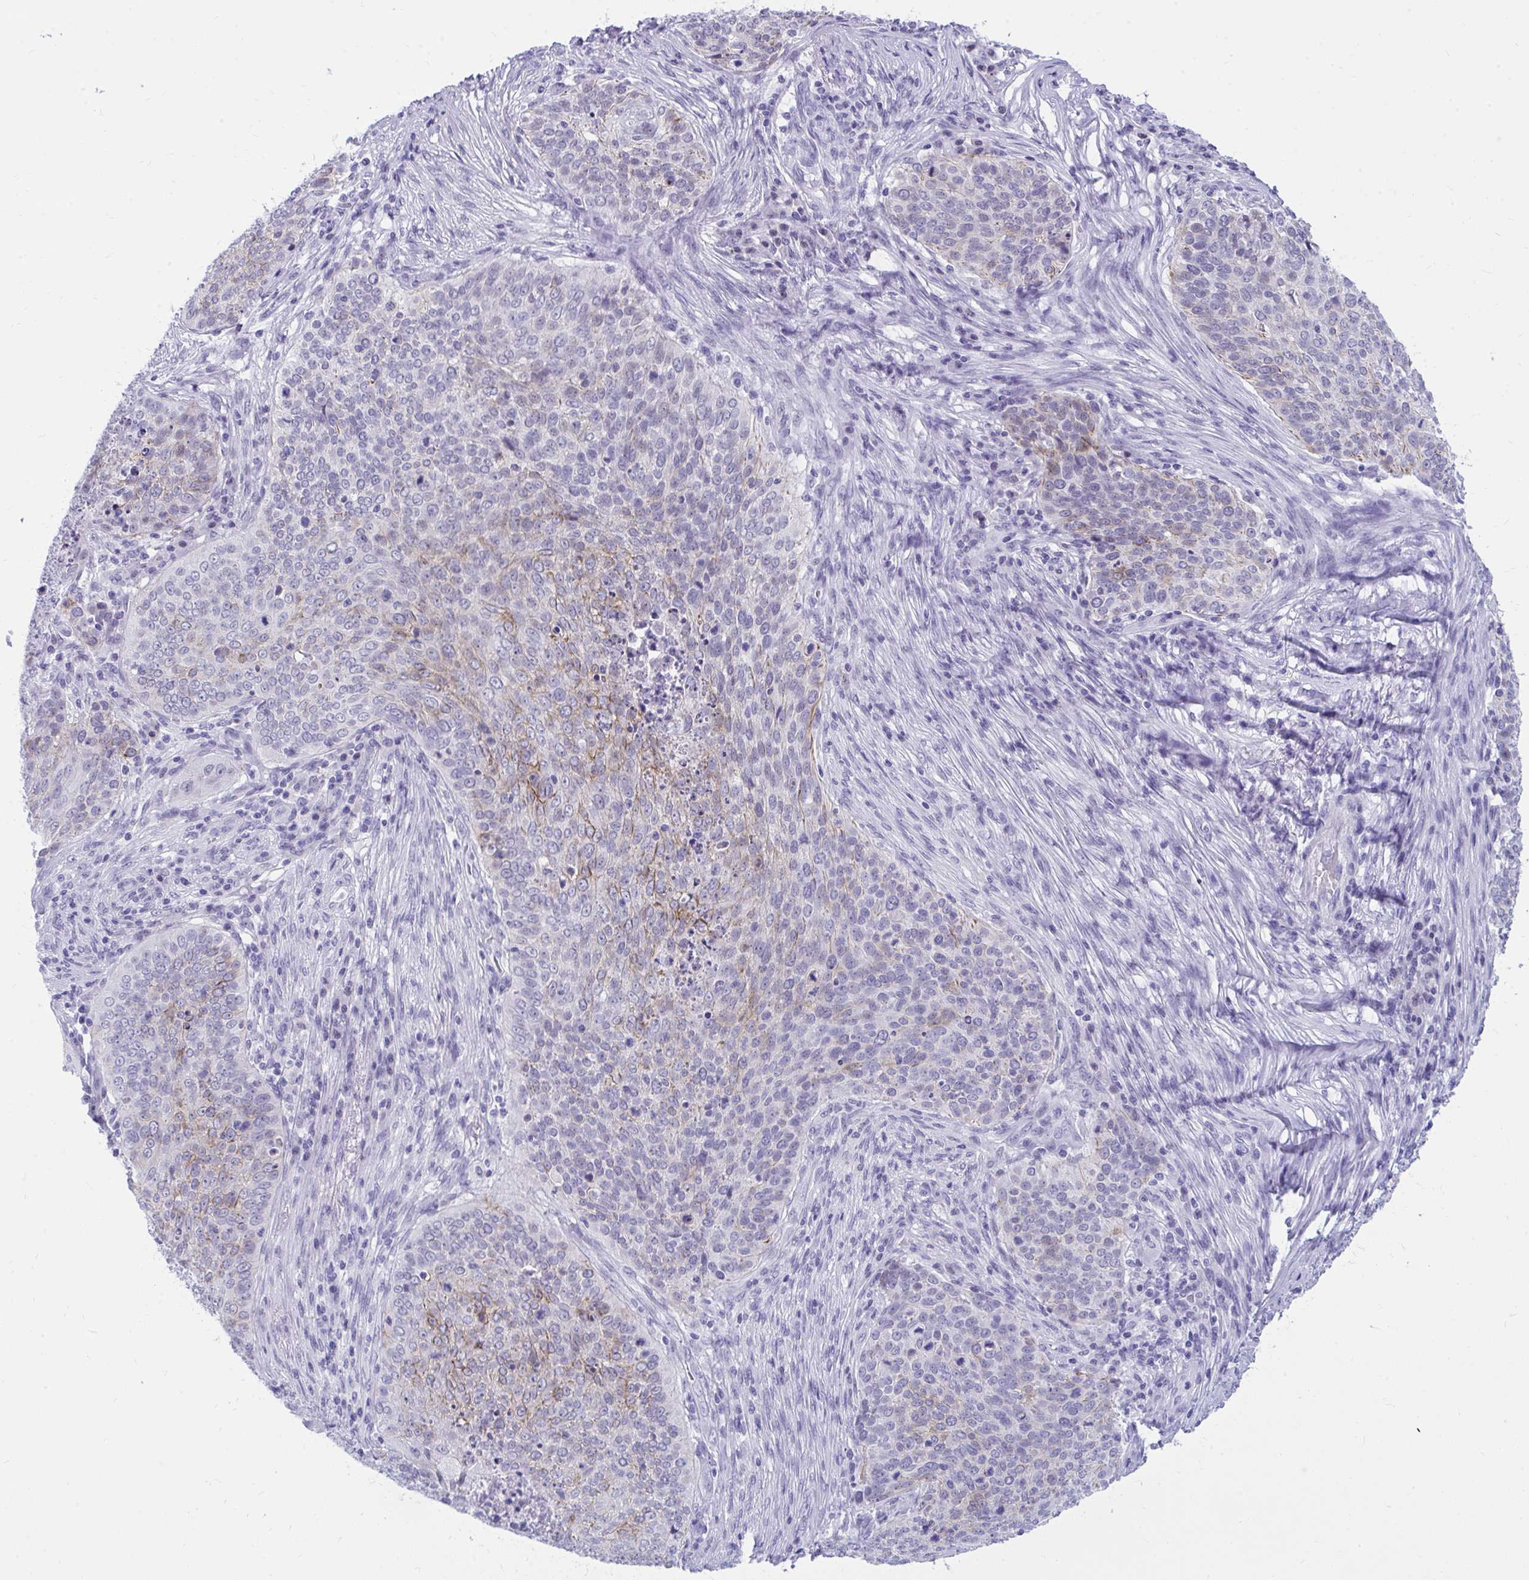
{"staining": {"intensity": "moderate", "quantity": "<25%", "location": "cytoplasmic/membranous"}, "tissue": "lung cancer", "cell_type": "Tumor cells", "image_type": "cancer", "snomed": [{"axis": "morphology", "description": "Squamous cell carcinoma, NOS"}, {"axis": "topography", "description": "Lung"}], "caption": "Immunohistochemistry (DAB) staining of lung squamous cell carcinoma displays moderate cytoplasmic/membranous protein expression in approximately <25% of tumor cells.", "gene": "OR5F1", "patient": {"sex": "male", "age": 63}}